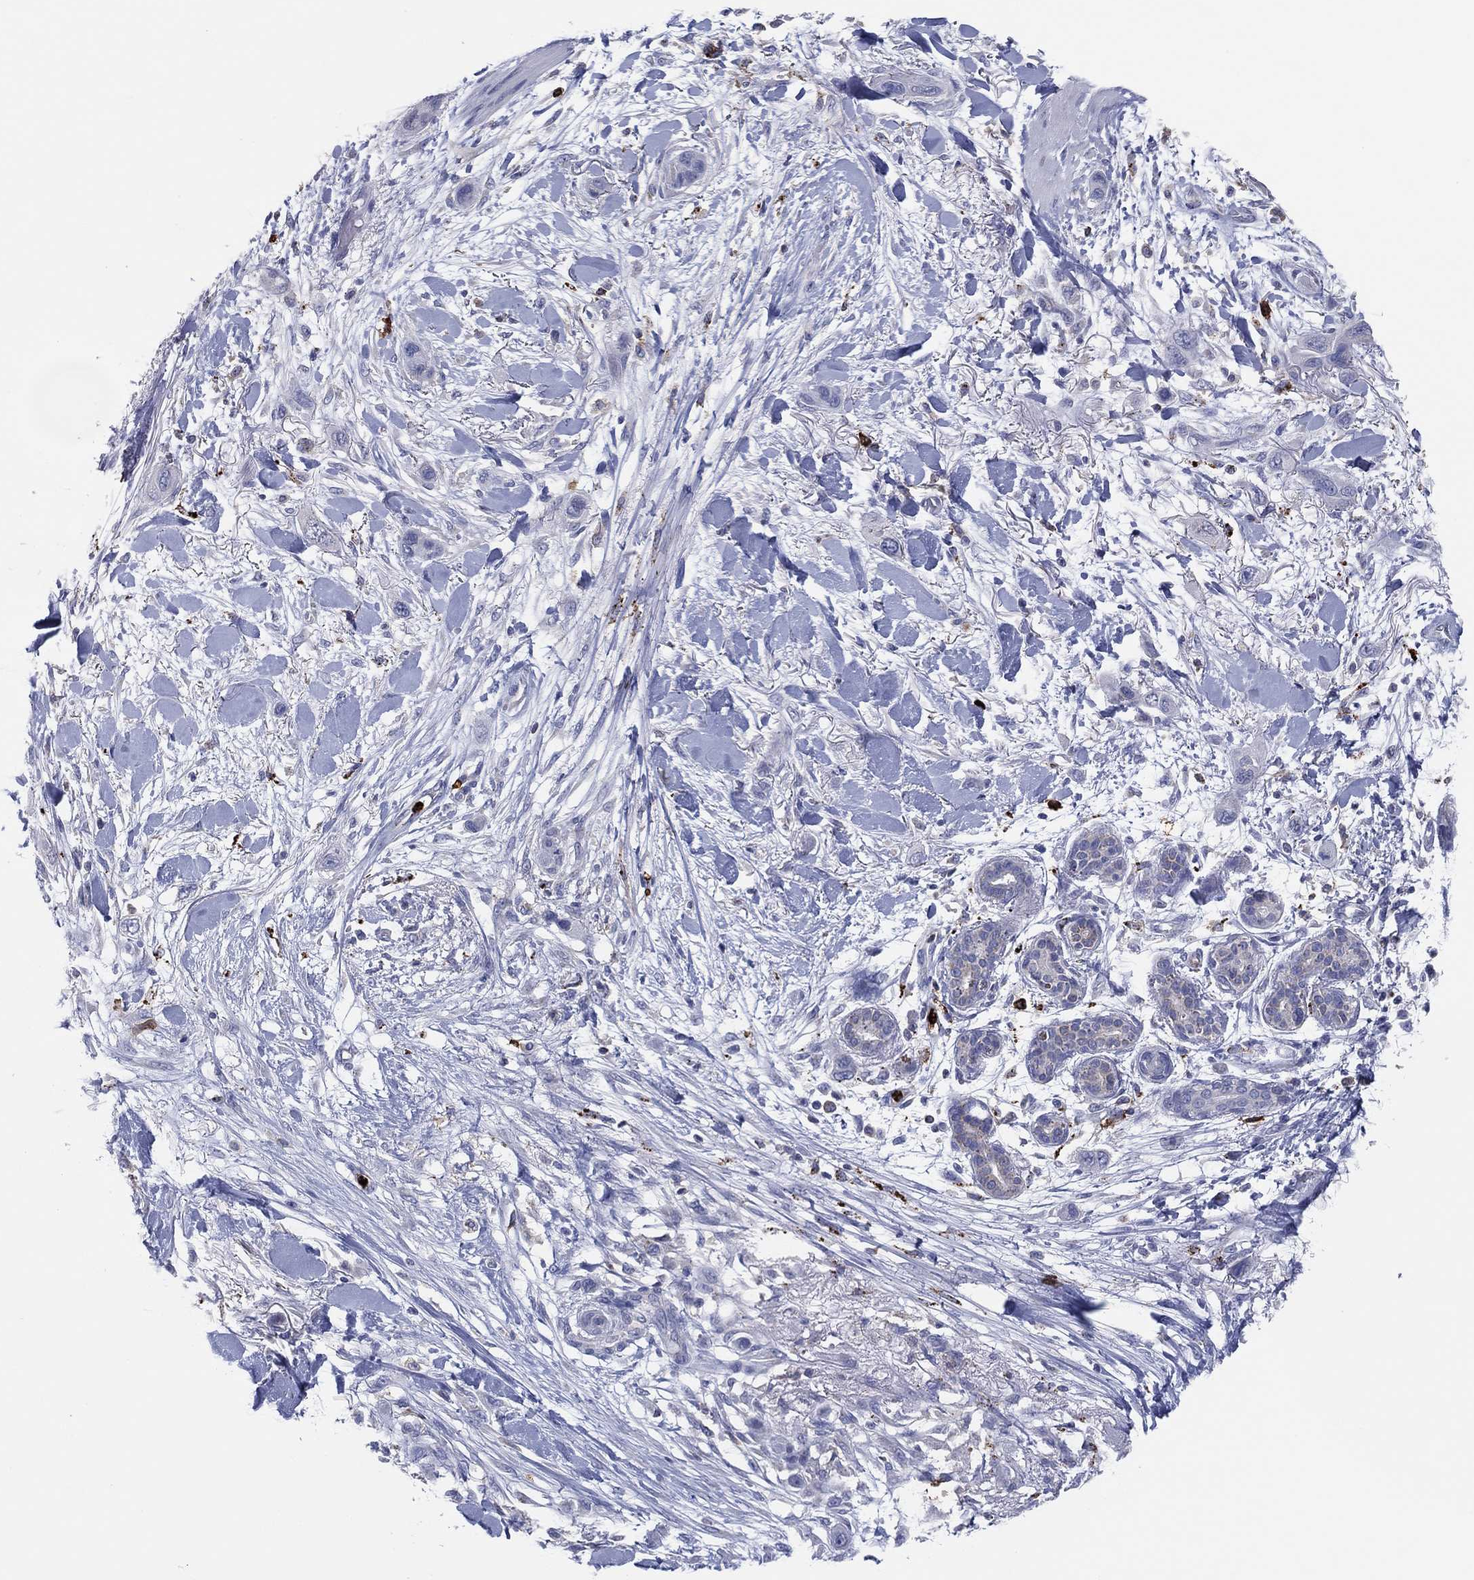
{"staining": {"intensity": "negative", "quantity": "none", "location": "none"}, "tissue": "skin cancer", "cell_type": "Tumor cells", "image_type": "cancer", "snomed": [{"axis": "morphology", "description": "Squamous cell carcinoma, NOS"}, {"axis": "topography", "description": "Skin"}], "caption": "Skin squamous cell carcinoma stained for a protein using immunohistochemistry displays no staining tumor cells.", "gene": "PLAC8", "patient": {"sex": "male", "age": 79}}